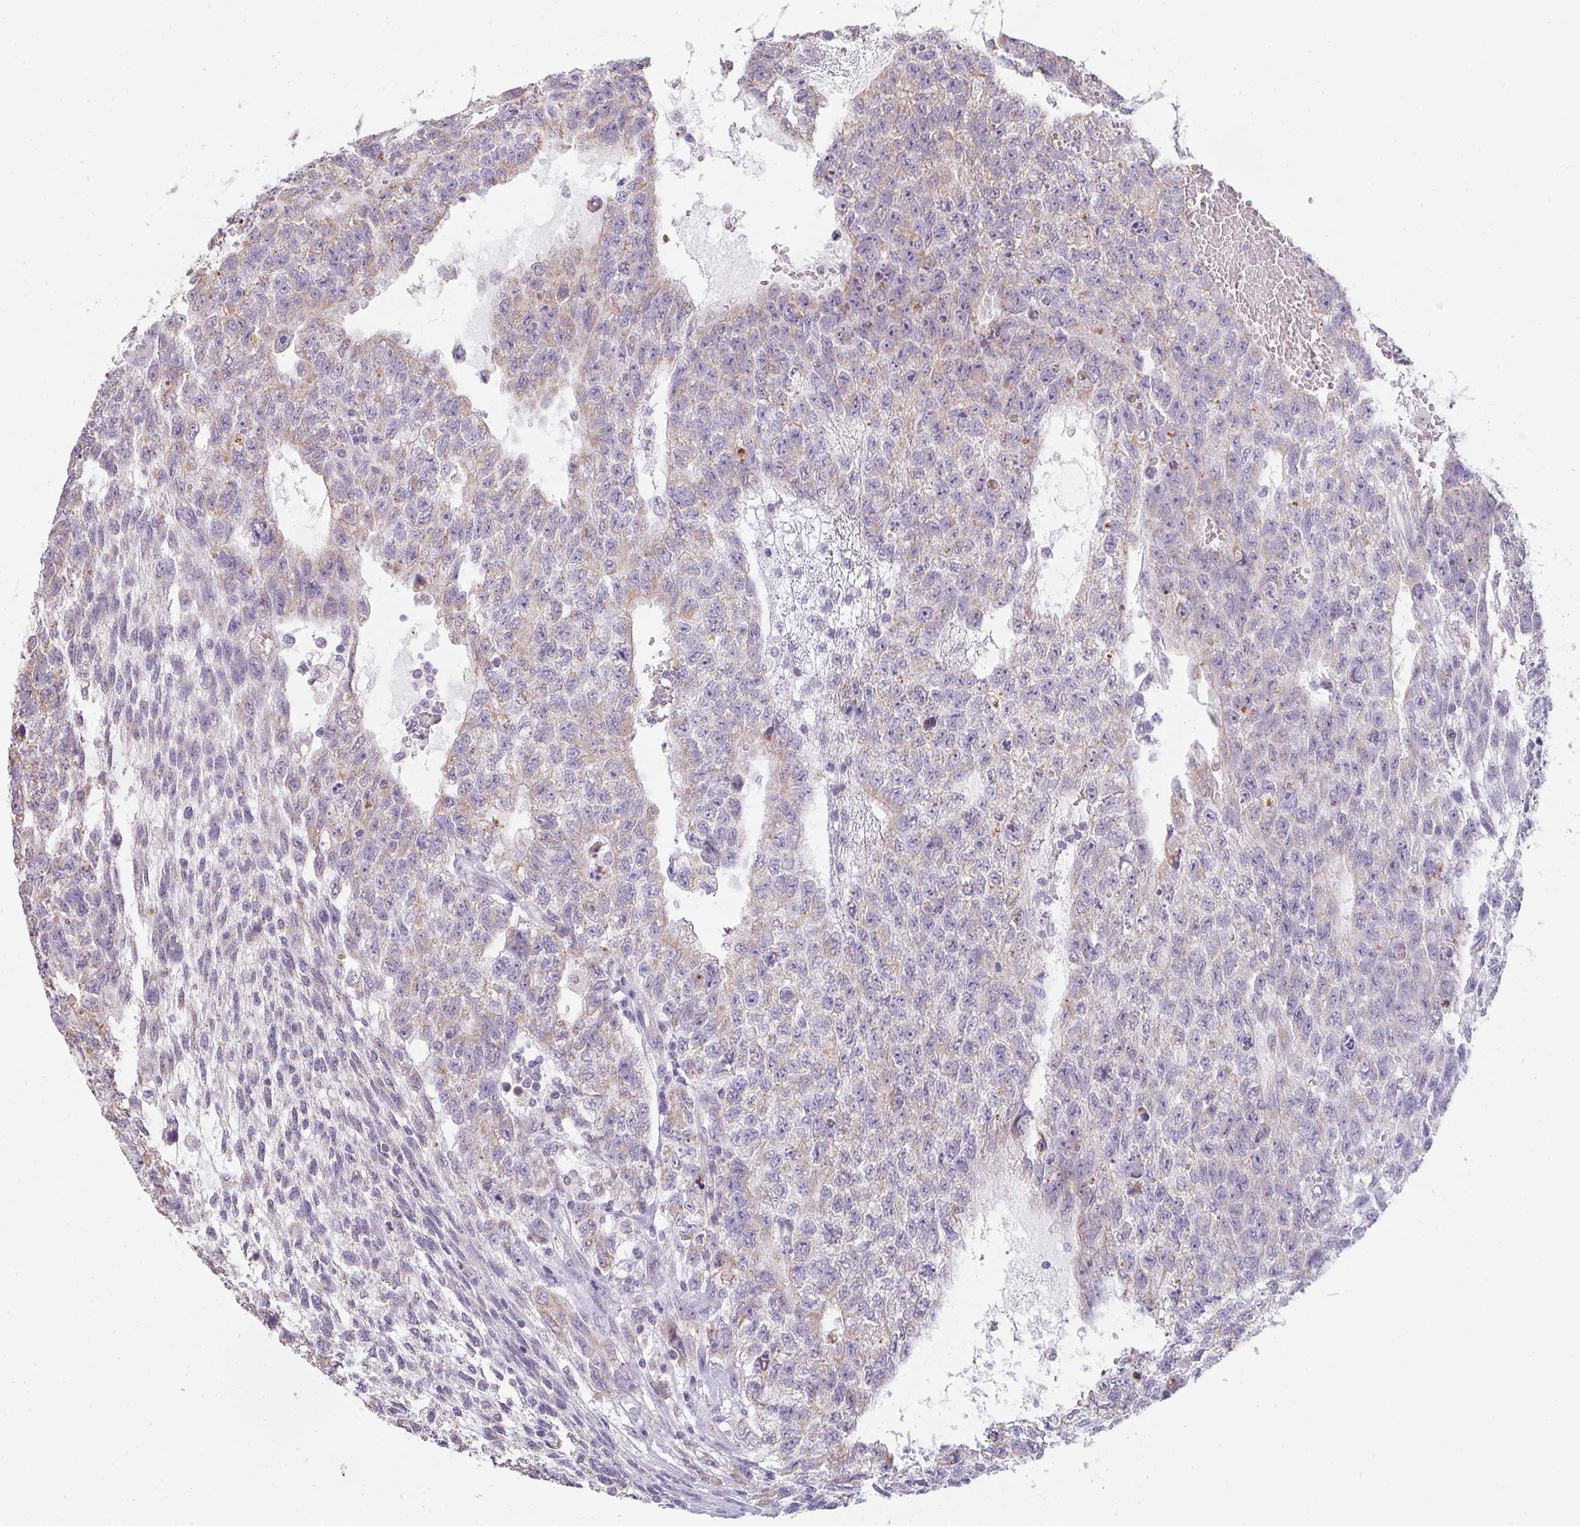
{"staining": {"intensity": "moderate", "quantity": ">75%", "location": "cytoplasmic/membranous"}, "tissue": "testis cancer", "cell_type": "Tumor cells", "image_type": "cancer", "snomed": [{"axis": "morphology", "description": "Carcinoma, Embryonal, NOS"}, {"axis": "topography", "description": "Testis"}], "caption": "Immunohistochemistry of testis cancer (embryonal carcinoma) displays medium levels of moderate cytoplasmic/membranous positivity in about >75% of tumor cells.", "gene": "CACNA1S", "patient": {"sex": "male", "age": 26}}